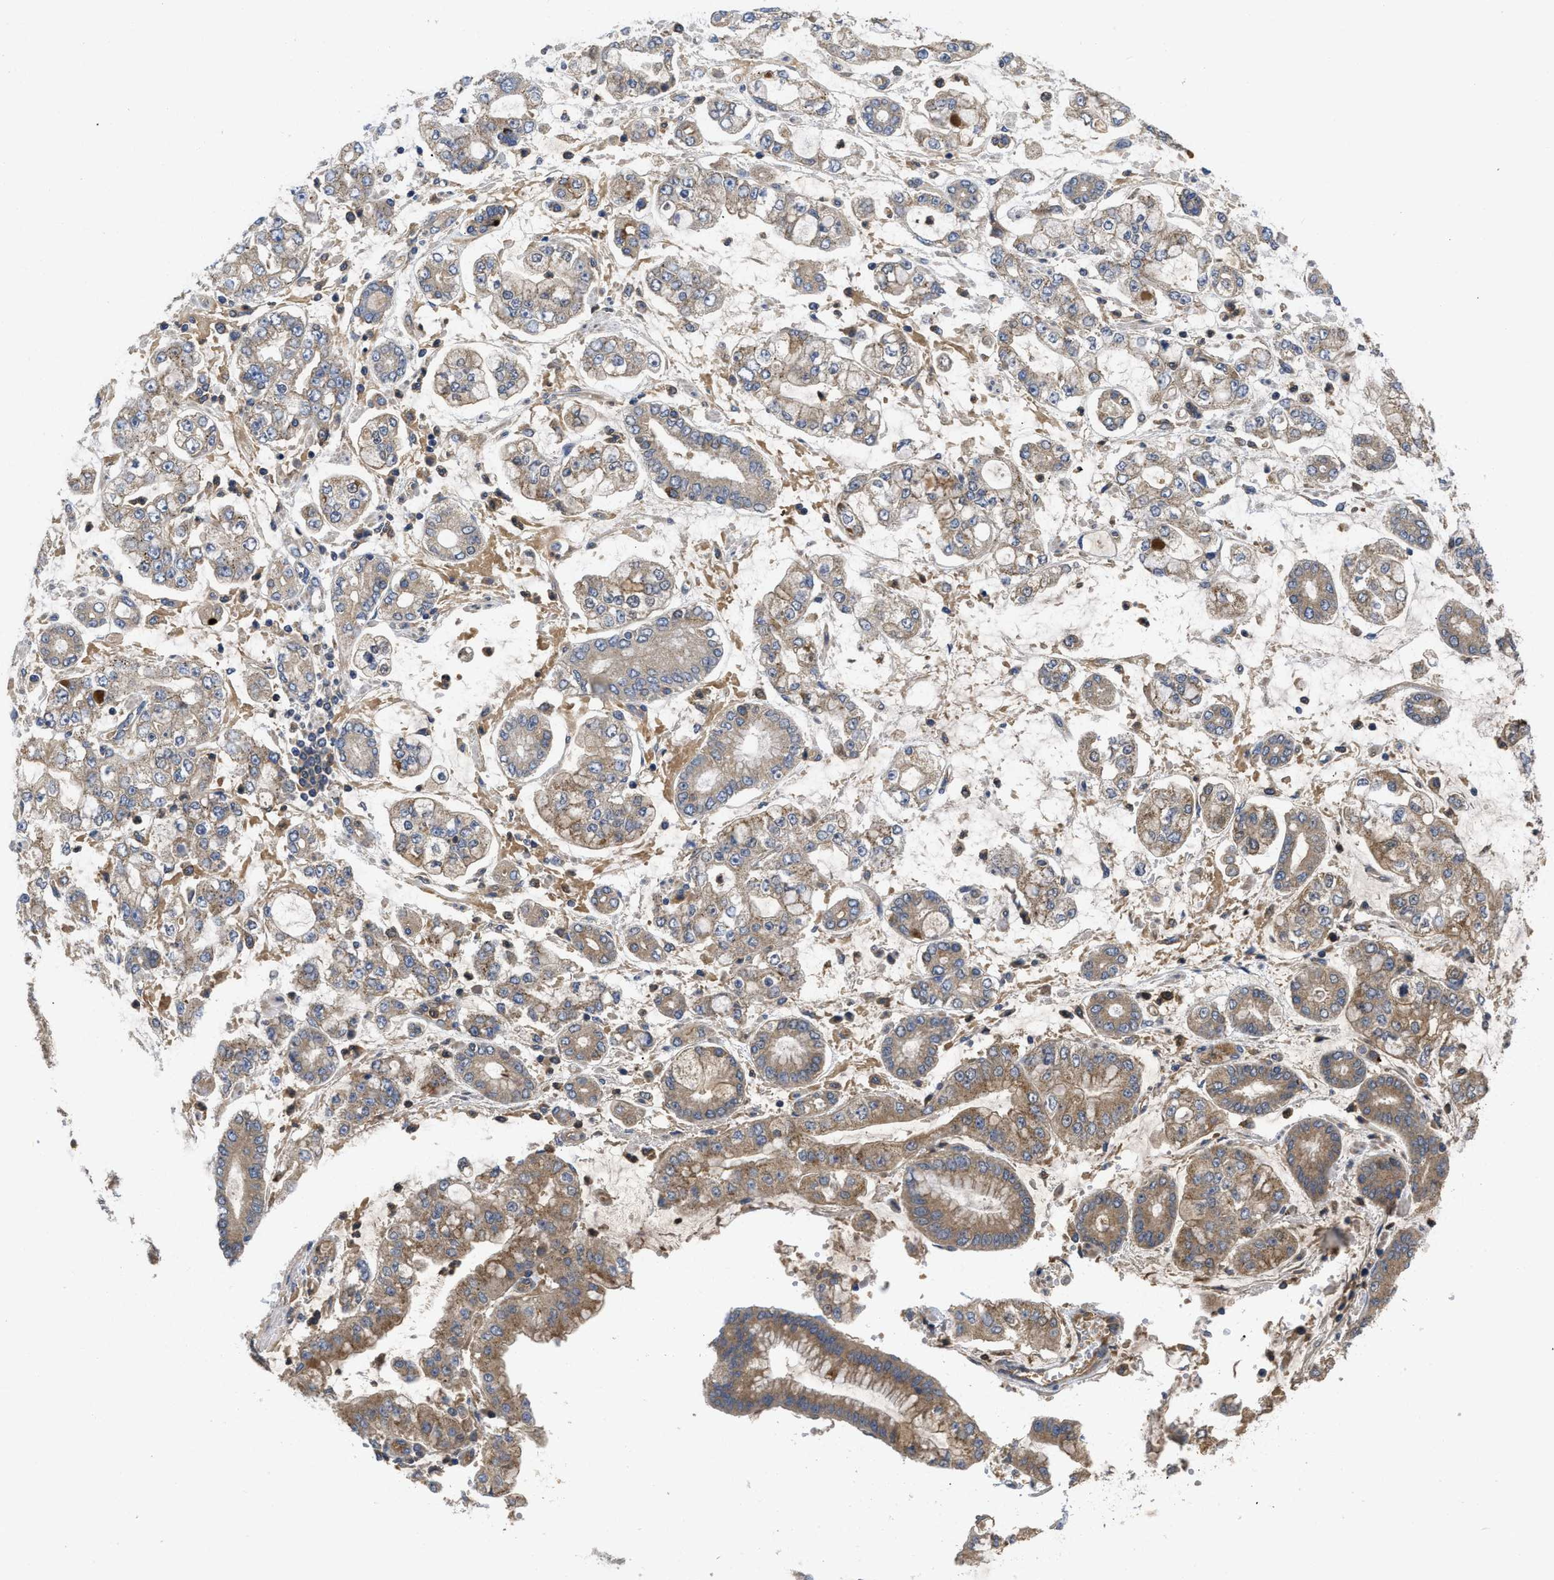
{"staining": {"intensity": "moderate", "quantity": ">75%", "location": "cytoplasmic/membranous"}, "tissue": "stomach cancer", "cell_type": "Tumor cells", "image_type": "cancer", "snomed": [{"axis": "morphology", "description": "Adenocarcinoma, NOS"}, {"axis": "topography", "description": "Stomach"}], "caption": "Immunohistochemistry (IHC) micrograph of neoplastic tissue: stomach cancer stained using immunohistochemistry exhibits medium levels of moderate protein expression localized specifically in the cytoplasmic/membranous of tumor cells, appearing as a cytoplasmic/membranous brown color.", "gene": "RNF216", "patient": {"sex": "male", "age": 76}}